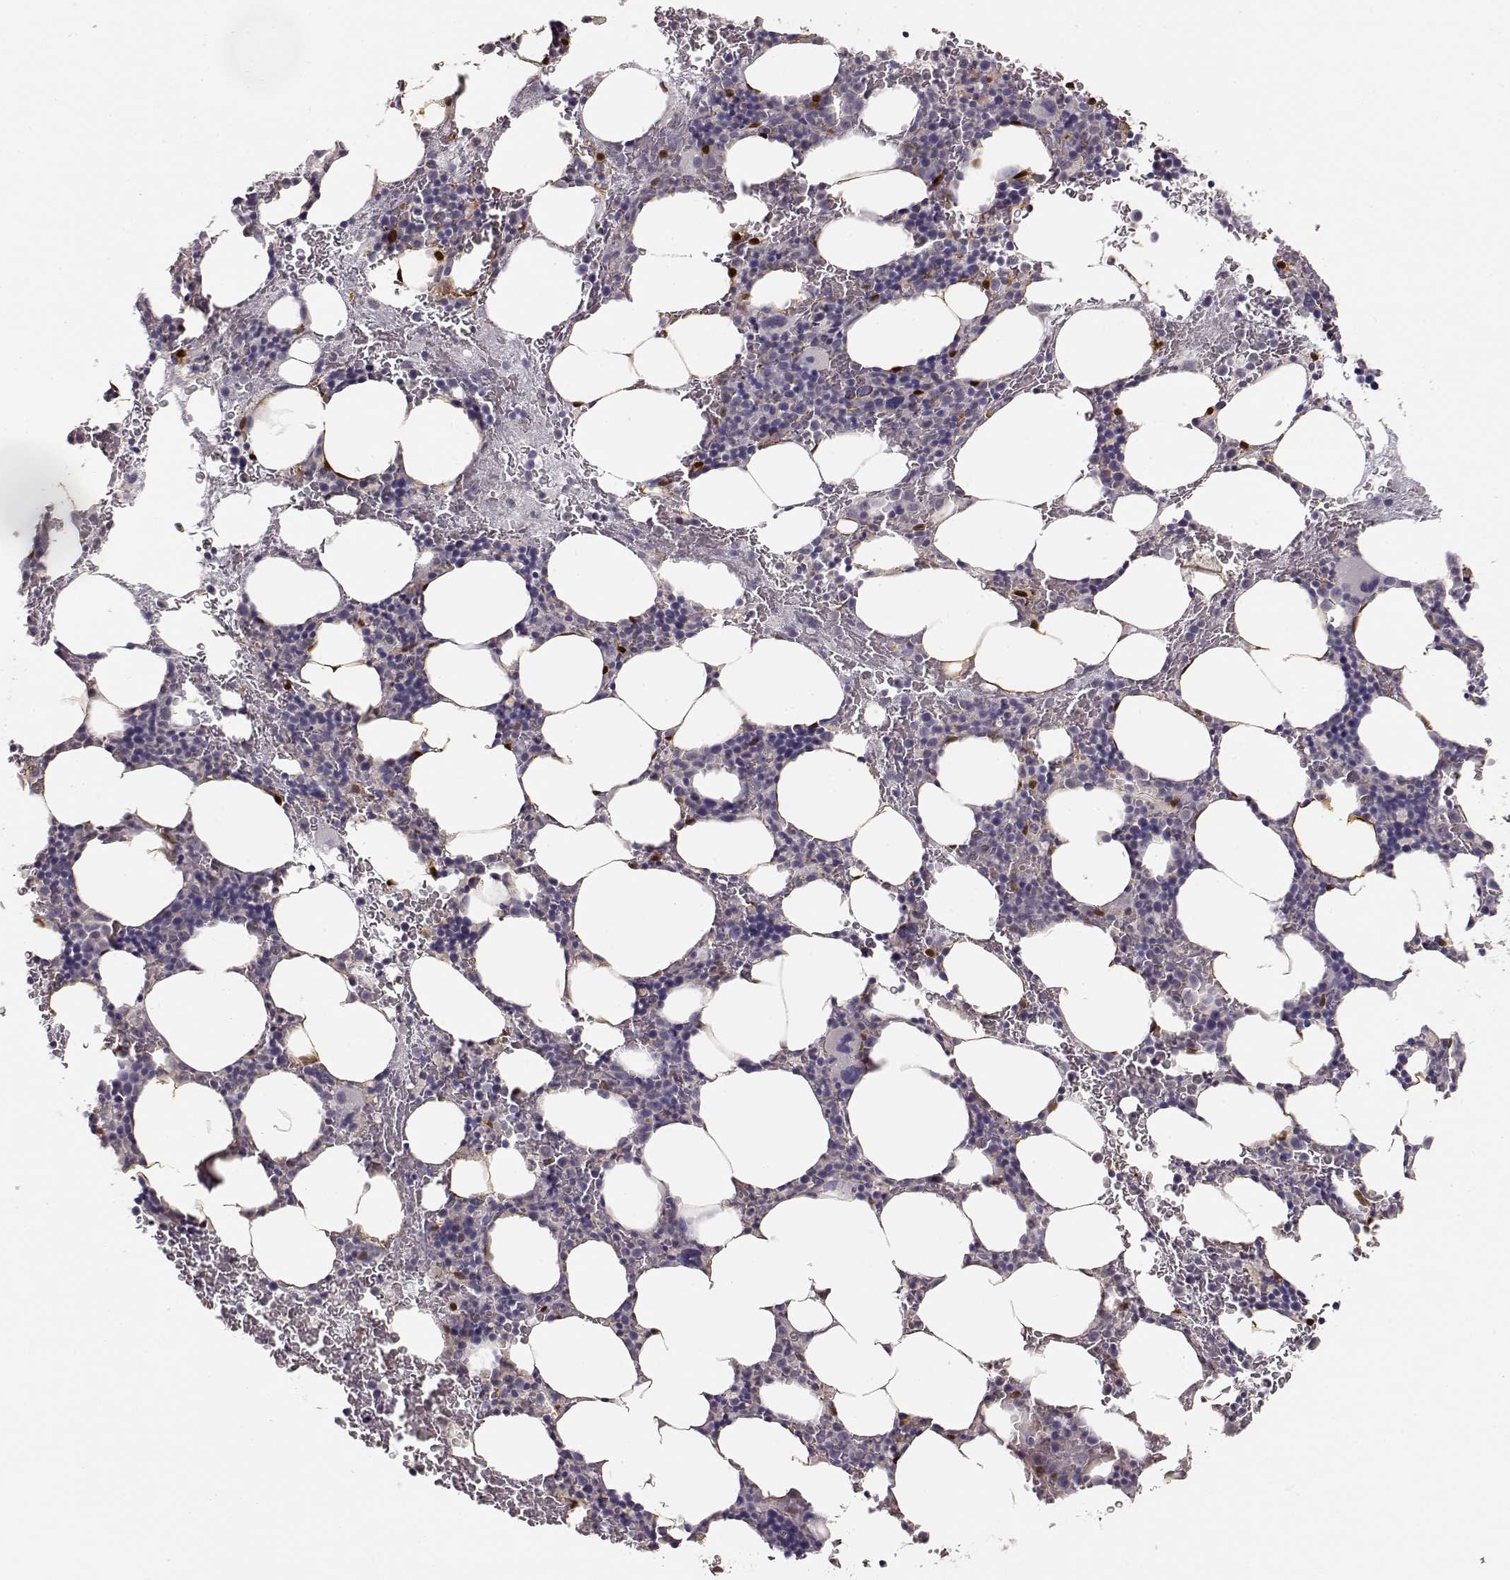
{"staining": {"intensity": "strong", "quantity": "<25%", "location": "cytoplasmic/membranous,nuclear"}, "tissue": "bone marrow", "cell_type": "Hematopoietic cells", "image_type": "normal", "snomed": [{"axis": "morphology", "description": "Normal tissue, NOS"}, {"axis": "topography", "description": "Bone marrow"}], "caption": "A micrograph showing strong cytoplasmic/membranous,nuclear staining in about <25% of hematopoietic cells in unremarkable bone marrow, as visualized by brown immunohistochemical staining.", "gene": "S100B", "patient": {"sex": "male", "age": 77}}